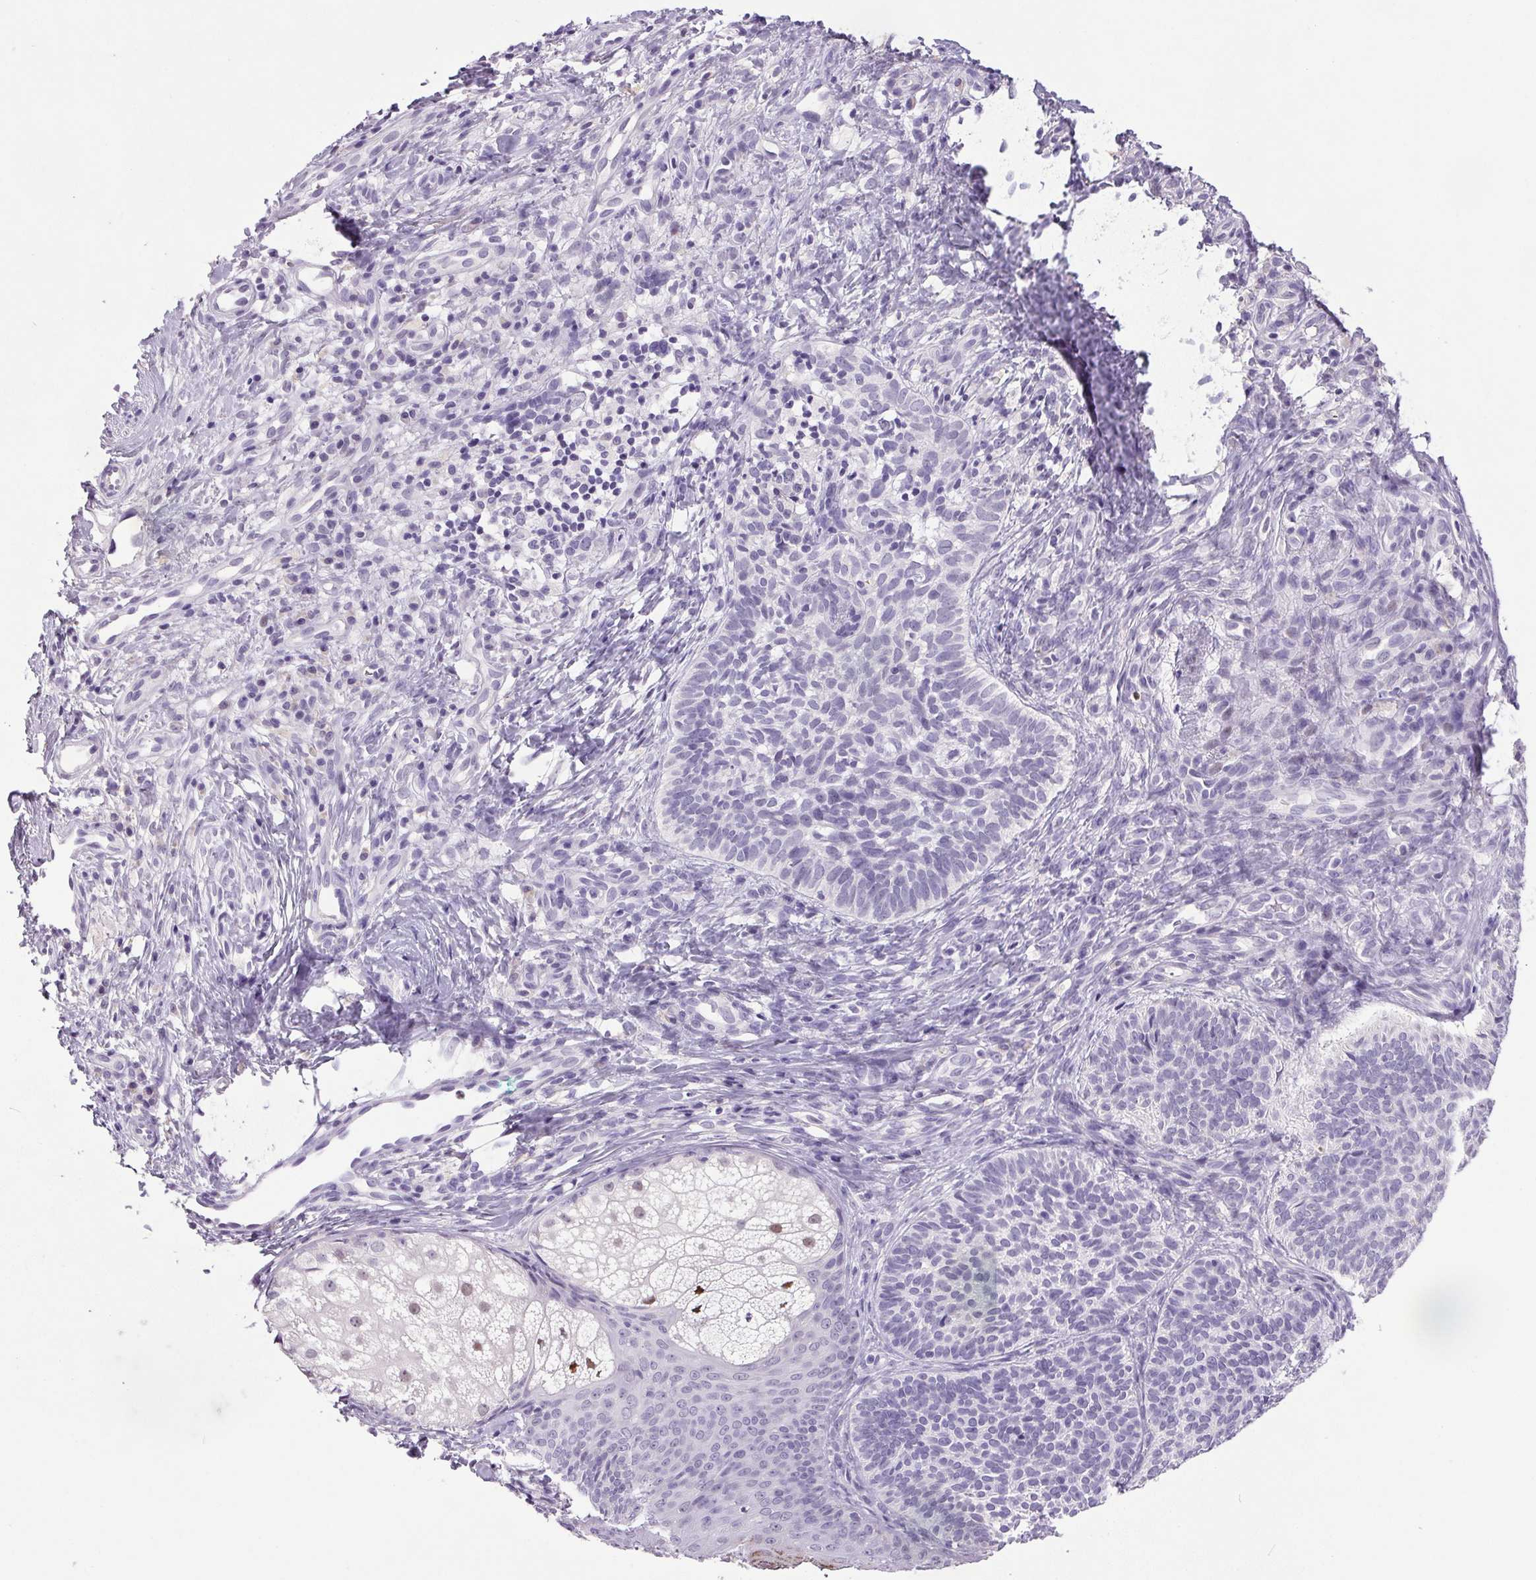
{"staining": {"intensity": "negative", "quantity": "none", "location": "none"}, "tissue": "skin cancer", "cell_type": "Tumor cells", "image_type": "cancer", "snomed": [{"axis": "morphology", "description": "Basal cell carcinoma"}, {"axis": "topography", "description": "Skin"}], "caption": "Immunohistochemistry (IHC) of human skin cancer (basal cell carcinoma) reveals no positivity in tumor cells.", "gene": "TRDN", "patient": {"sex": "male", "age": 57}}